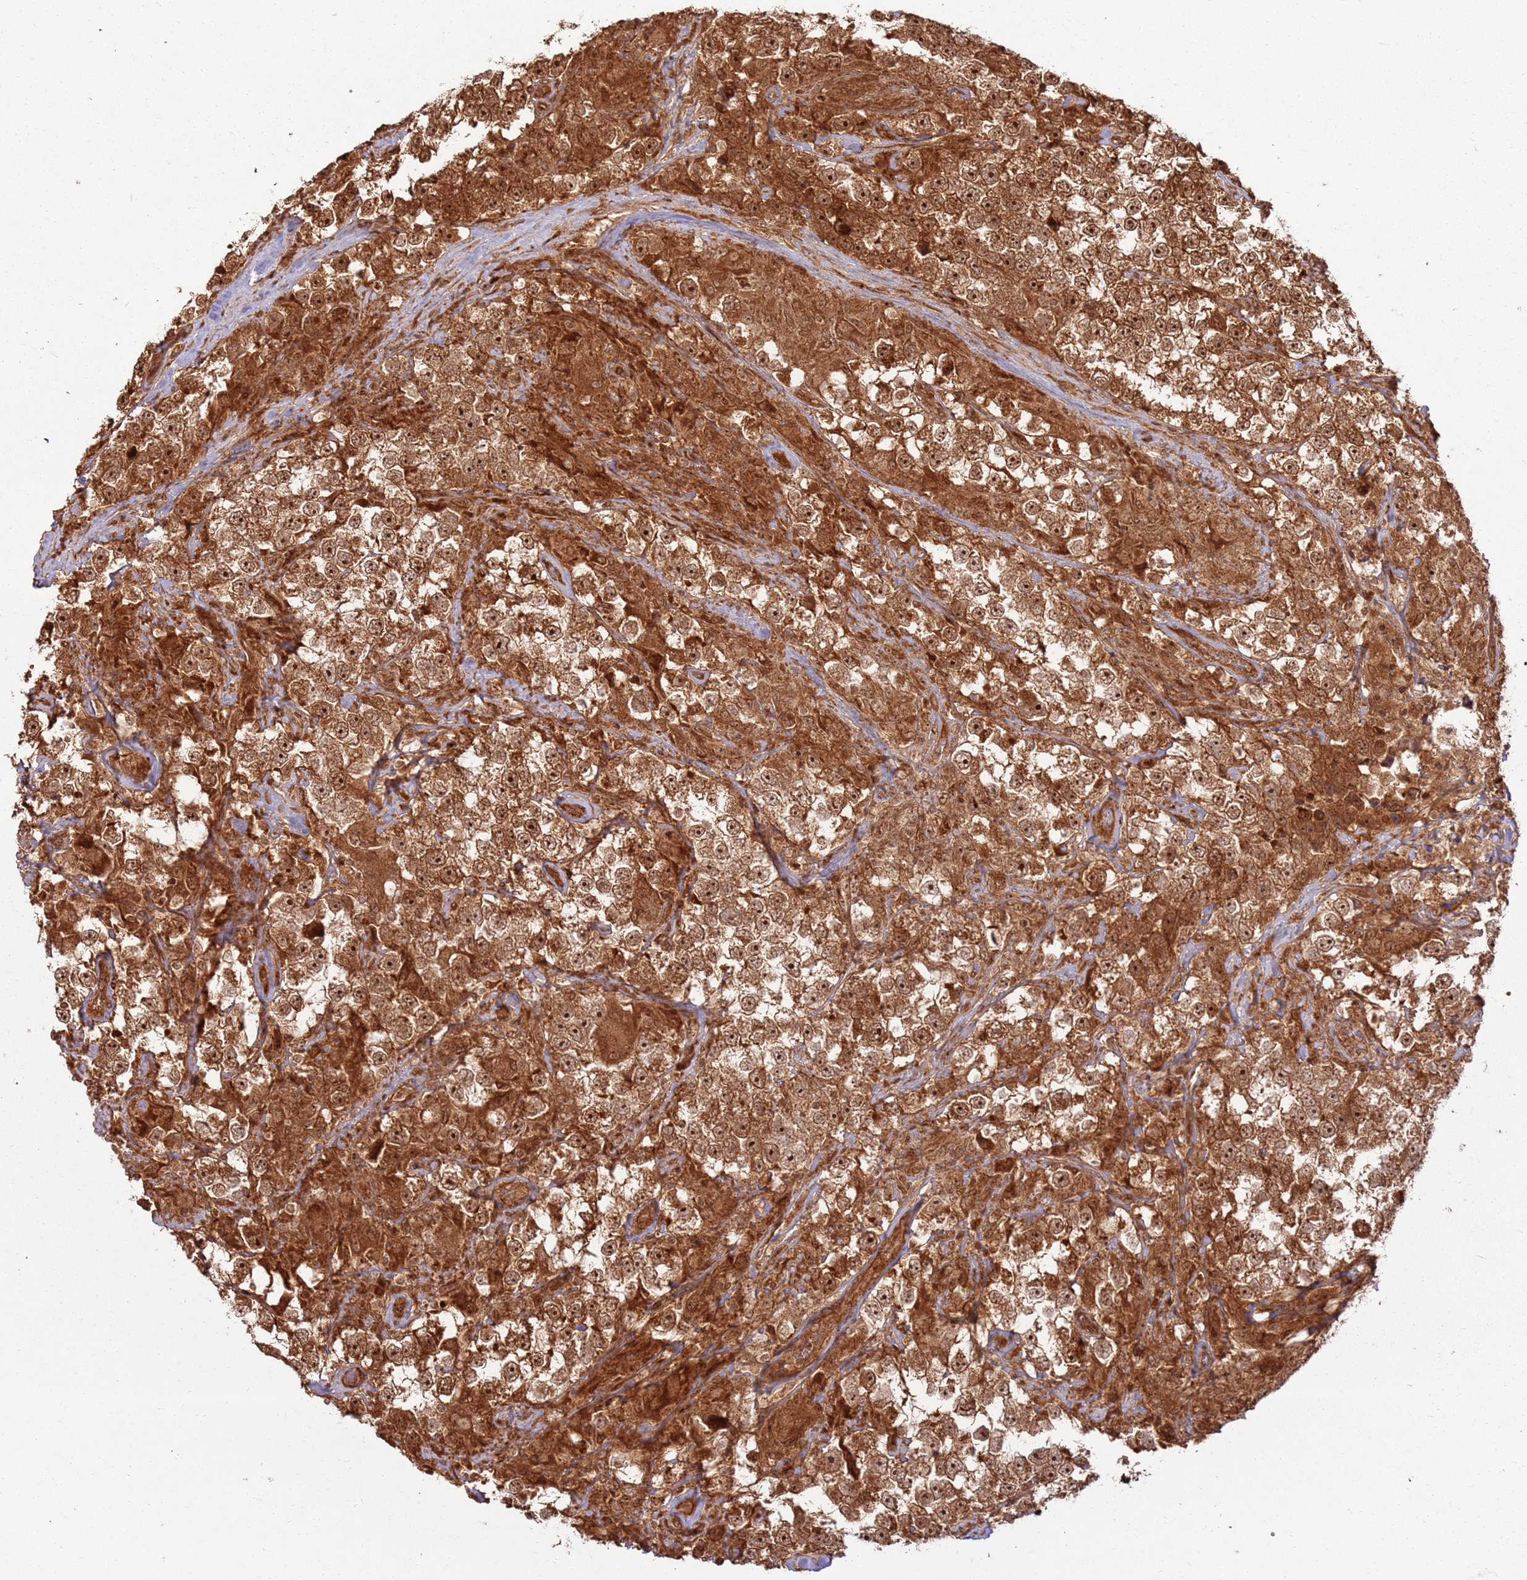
{"staining": {"intensity": "strong", "quantity": ">75%", "location": "cytoplasmic/membranous,nuclear"}, "tissue": "testis cancer", "cell_type": "Tumor cells", "image_type": "cancer", "snomed": [{"axis": "morphology", "description": "Seminoma, NOS"}, {"axis": "topography", "description": "Testis"}], "caption": "A high-resolution micrograph shows immunohistochemistry (IHC) staining of seminoma (testis), which shows strong cytoplasmic/membranous and nuclear positivity in about >75% of tumor cells. The staining was performed using DAB, with brown indicating positive protein expression. Nuclei are stained blue with hematoxylin.", "gene": "TBC1D13", "patient": {"sex": "male", "age": 46}}